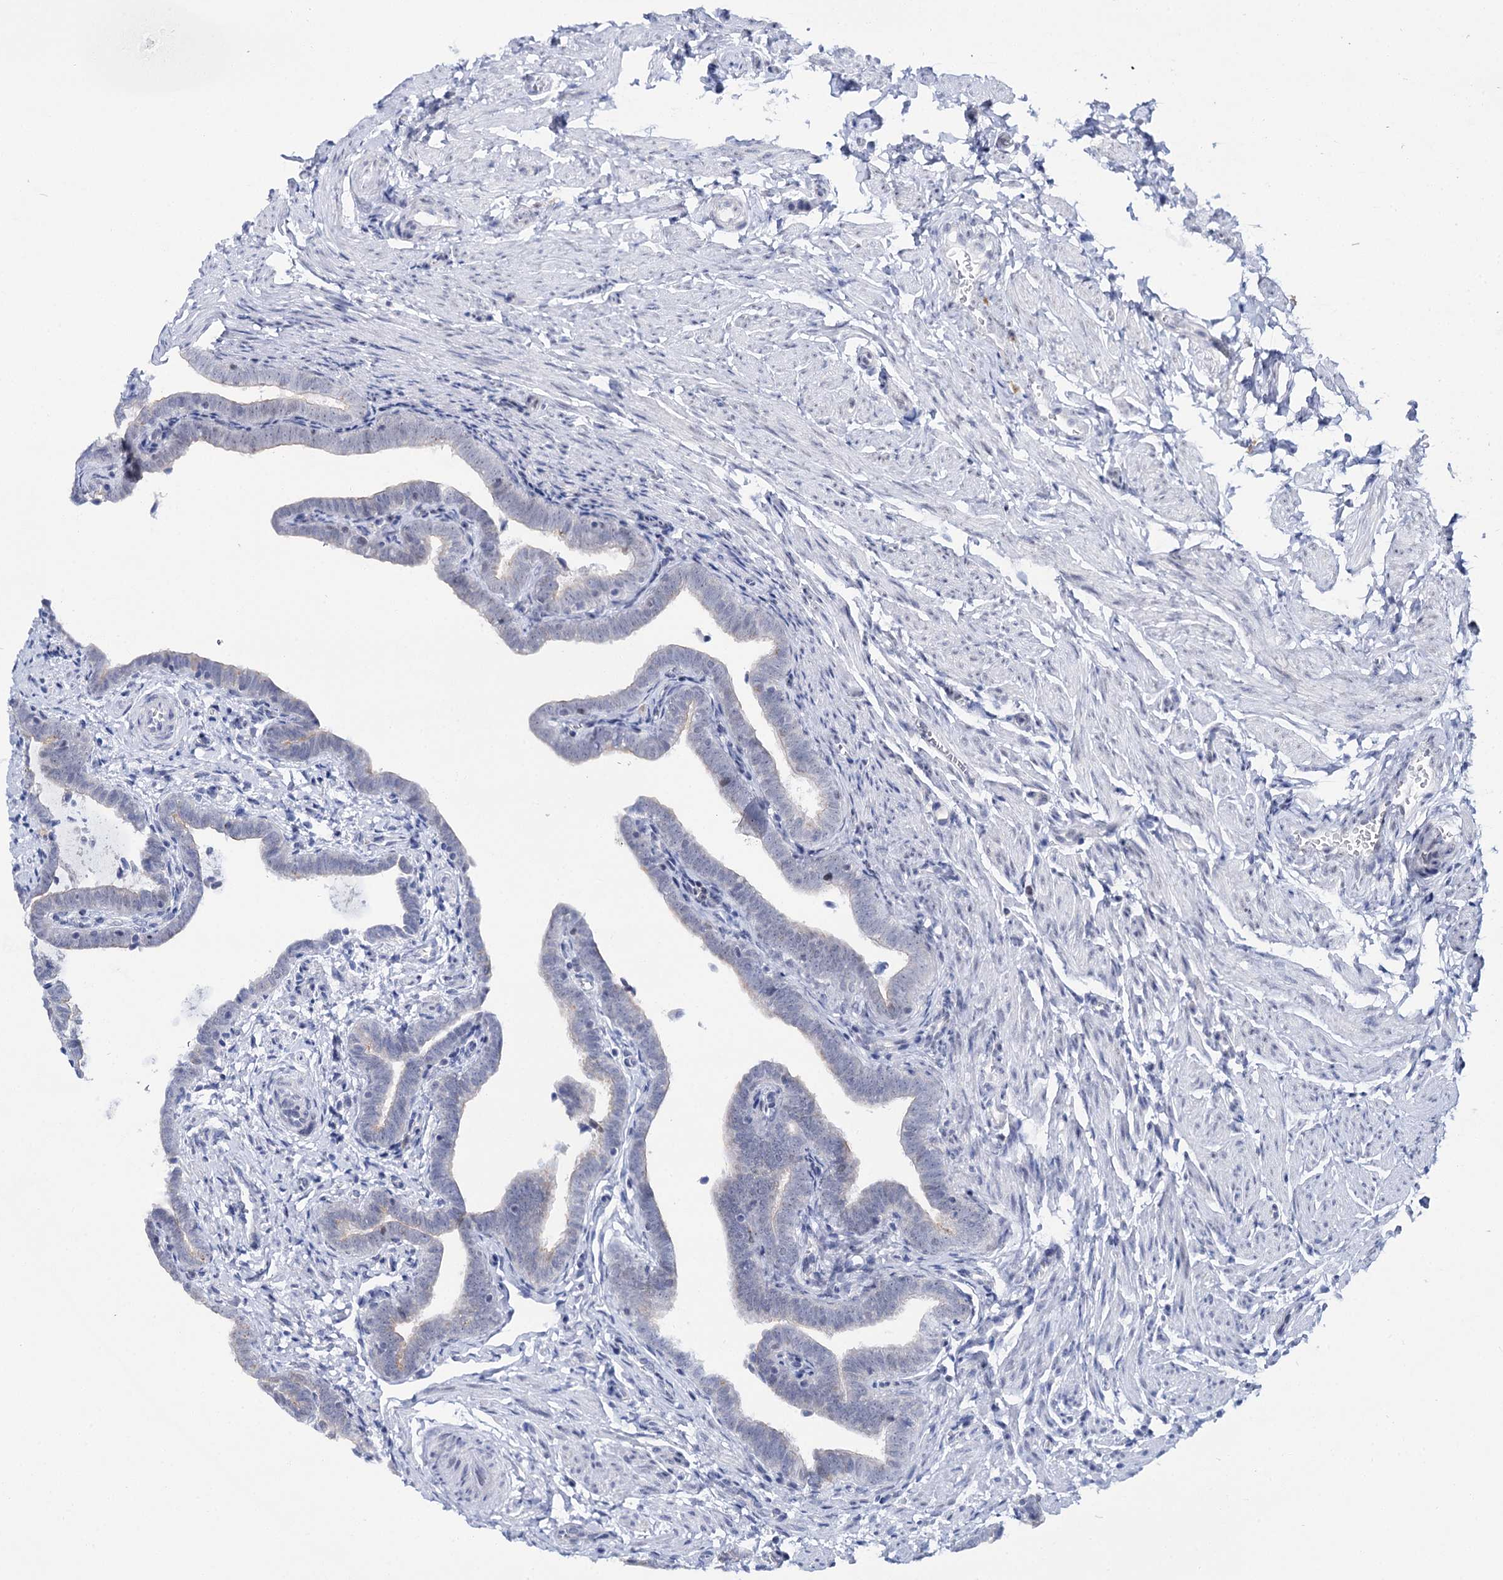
{"staining": {"intensity": "weak", "quantity": "<25%", "location": "cytoplasmic/membranous"}, "tissue": "fallopian tube", "cell_type": "Glandular cells", "image_type": "normal", "snomed": [{"axis": "morphology", "description": "Normal tissue, NOS"}, {"axis": "topography", "description": "Fallopian tube"}], "caption": "Immunohistochemical staining of unremarkable human fallopian tube shows no significant expression in glandular cells. Brightfield microscopy of immunohistochemistry stained with DAB (3,3'-diaminobenzidine) (brown) and hematoxylin (blue), captured at high magnification.", "gene": "SPATS2", "patient": {"sex": "female", "age": 36}}